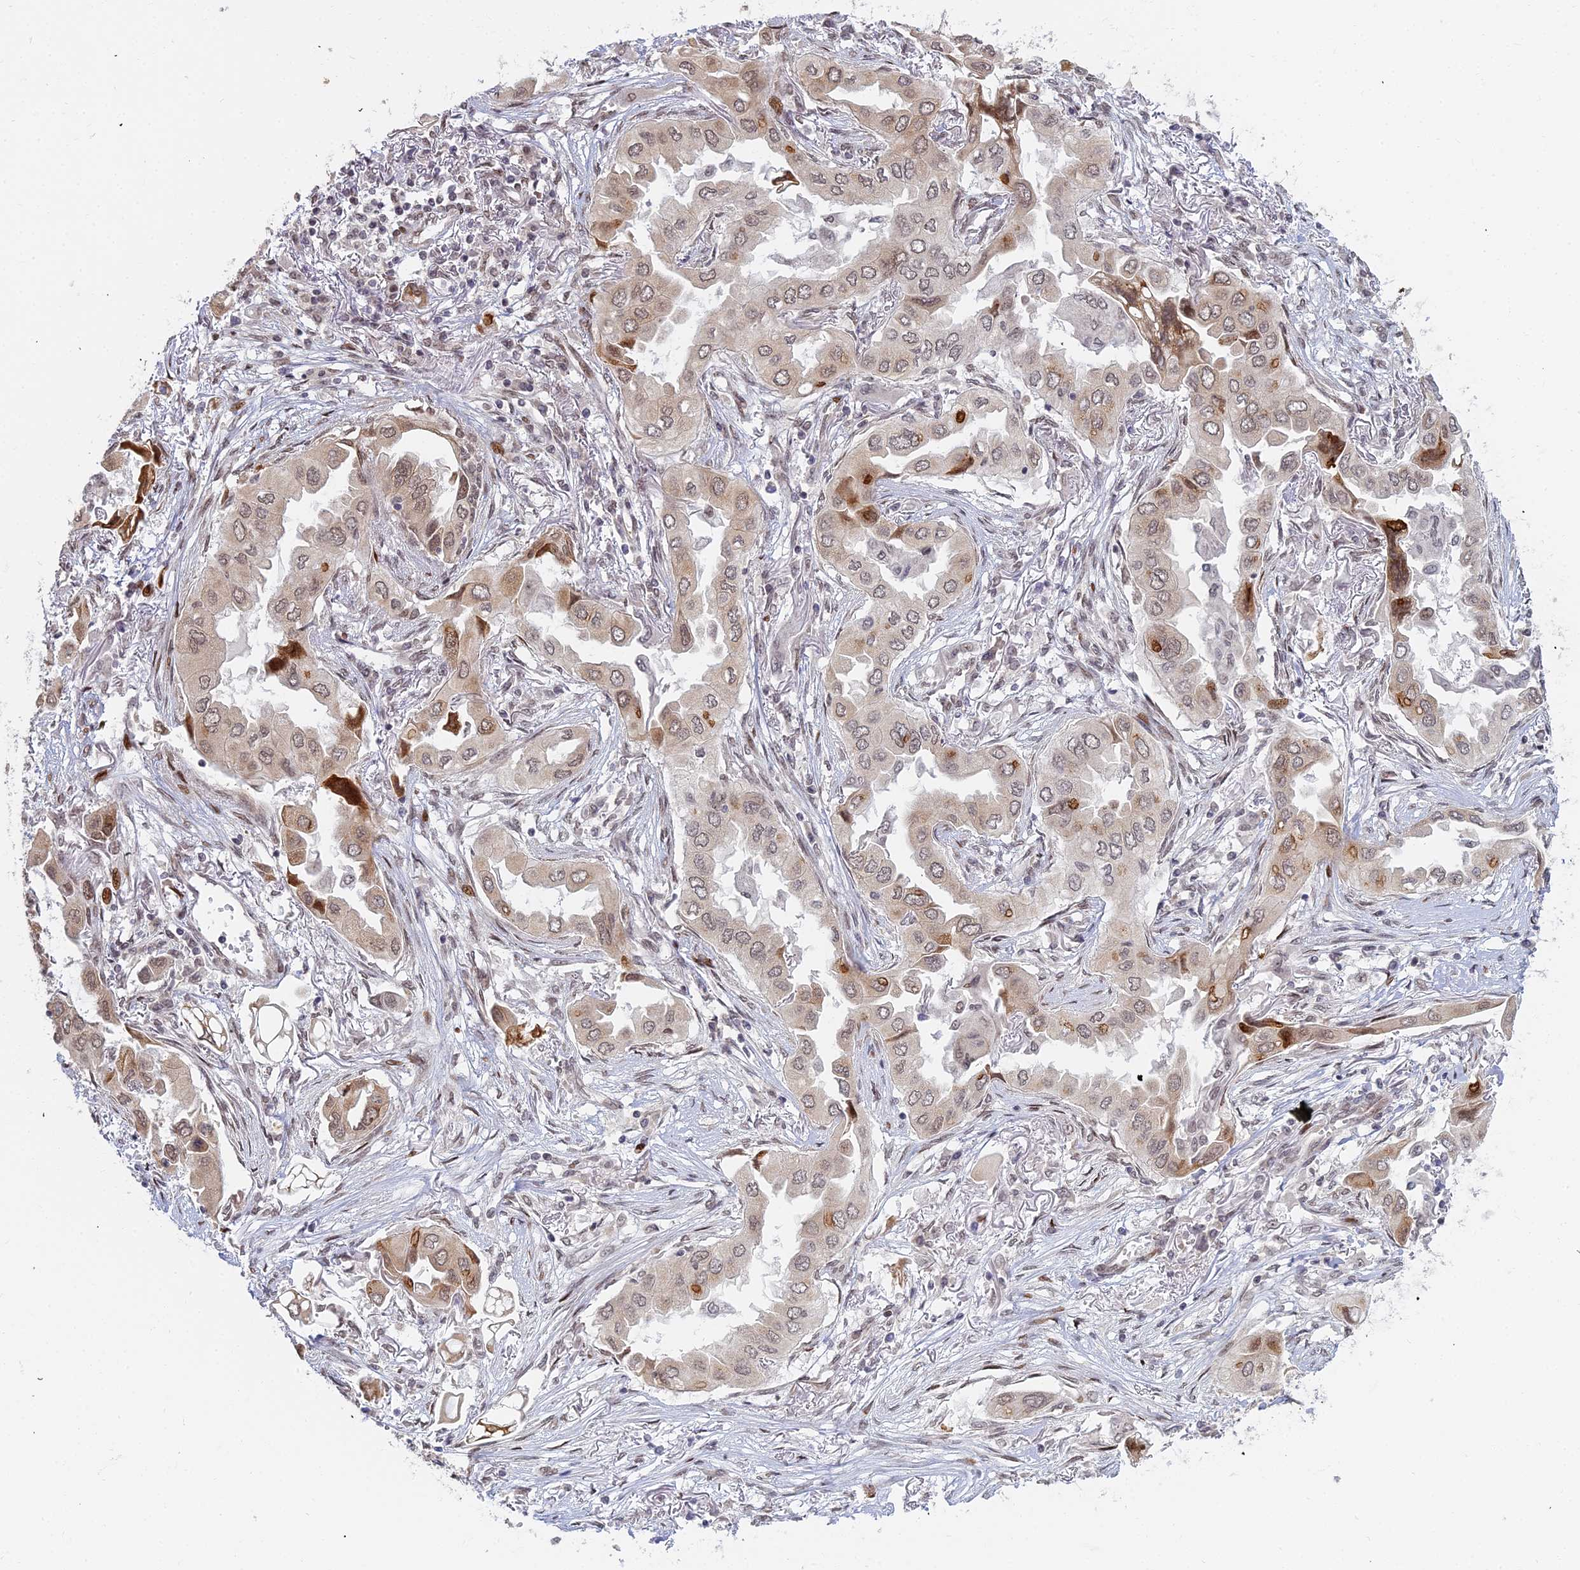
{"staining": {"intensity": "moderate", "quantity": "25%-75%", "location": "nuclear"}, "tissue": "lung cancer", "cell_type": "Tumor cells", "image_type": "cancer", "snomed": [{"axis": "morphology", "description": "Adenocarcinoma, NOS"}, {"axis": "topography", "description": "Lung"}], "caption": "Lung cancer stained with immunohistochemistry exhibits moderate nuclear expression in approximately 25%-75% of tumor cells.", "gene": "ABCA2", "patient": {"sex": "female", "age": 76}}